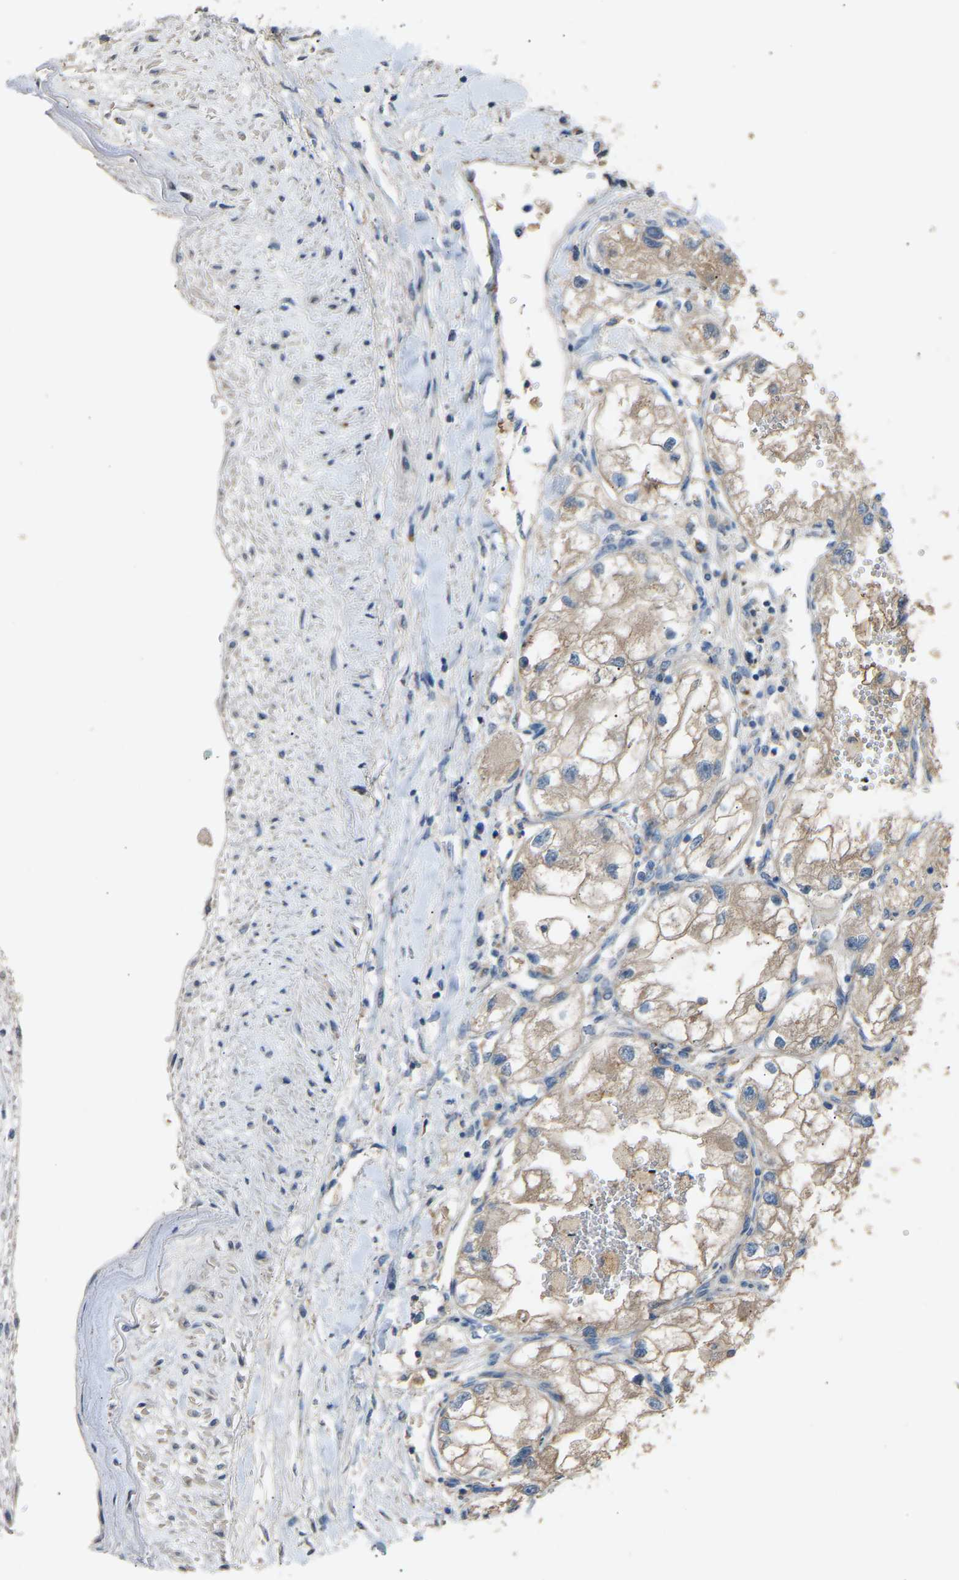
{"staining": {"intensity": "weak", "quantity": "<25%", "location": "cytoplasmic/membranous"}, "tissue": "renal cancer", "cell_type": "Tumor cells", "image_type": "cancer", "snomed": [{"axis": "morphology", "description": "Adenocarcinoma, NOS"}, {"axis": "topography", "description": "Kidney"}], "caption": "Renal cancer (adenocarcinoma) was stained to show a protein in brown. There is no significant expression in tumor cells.", "gene": "RGP1", "patient": {"sex": "female", "age": 70}}